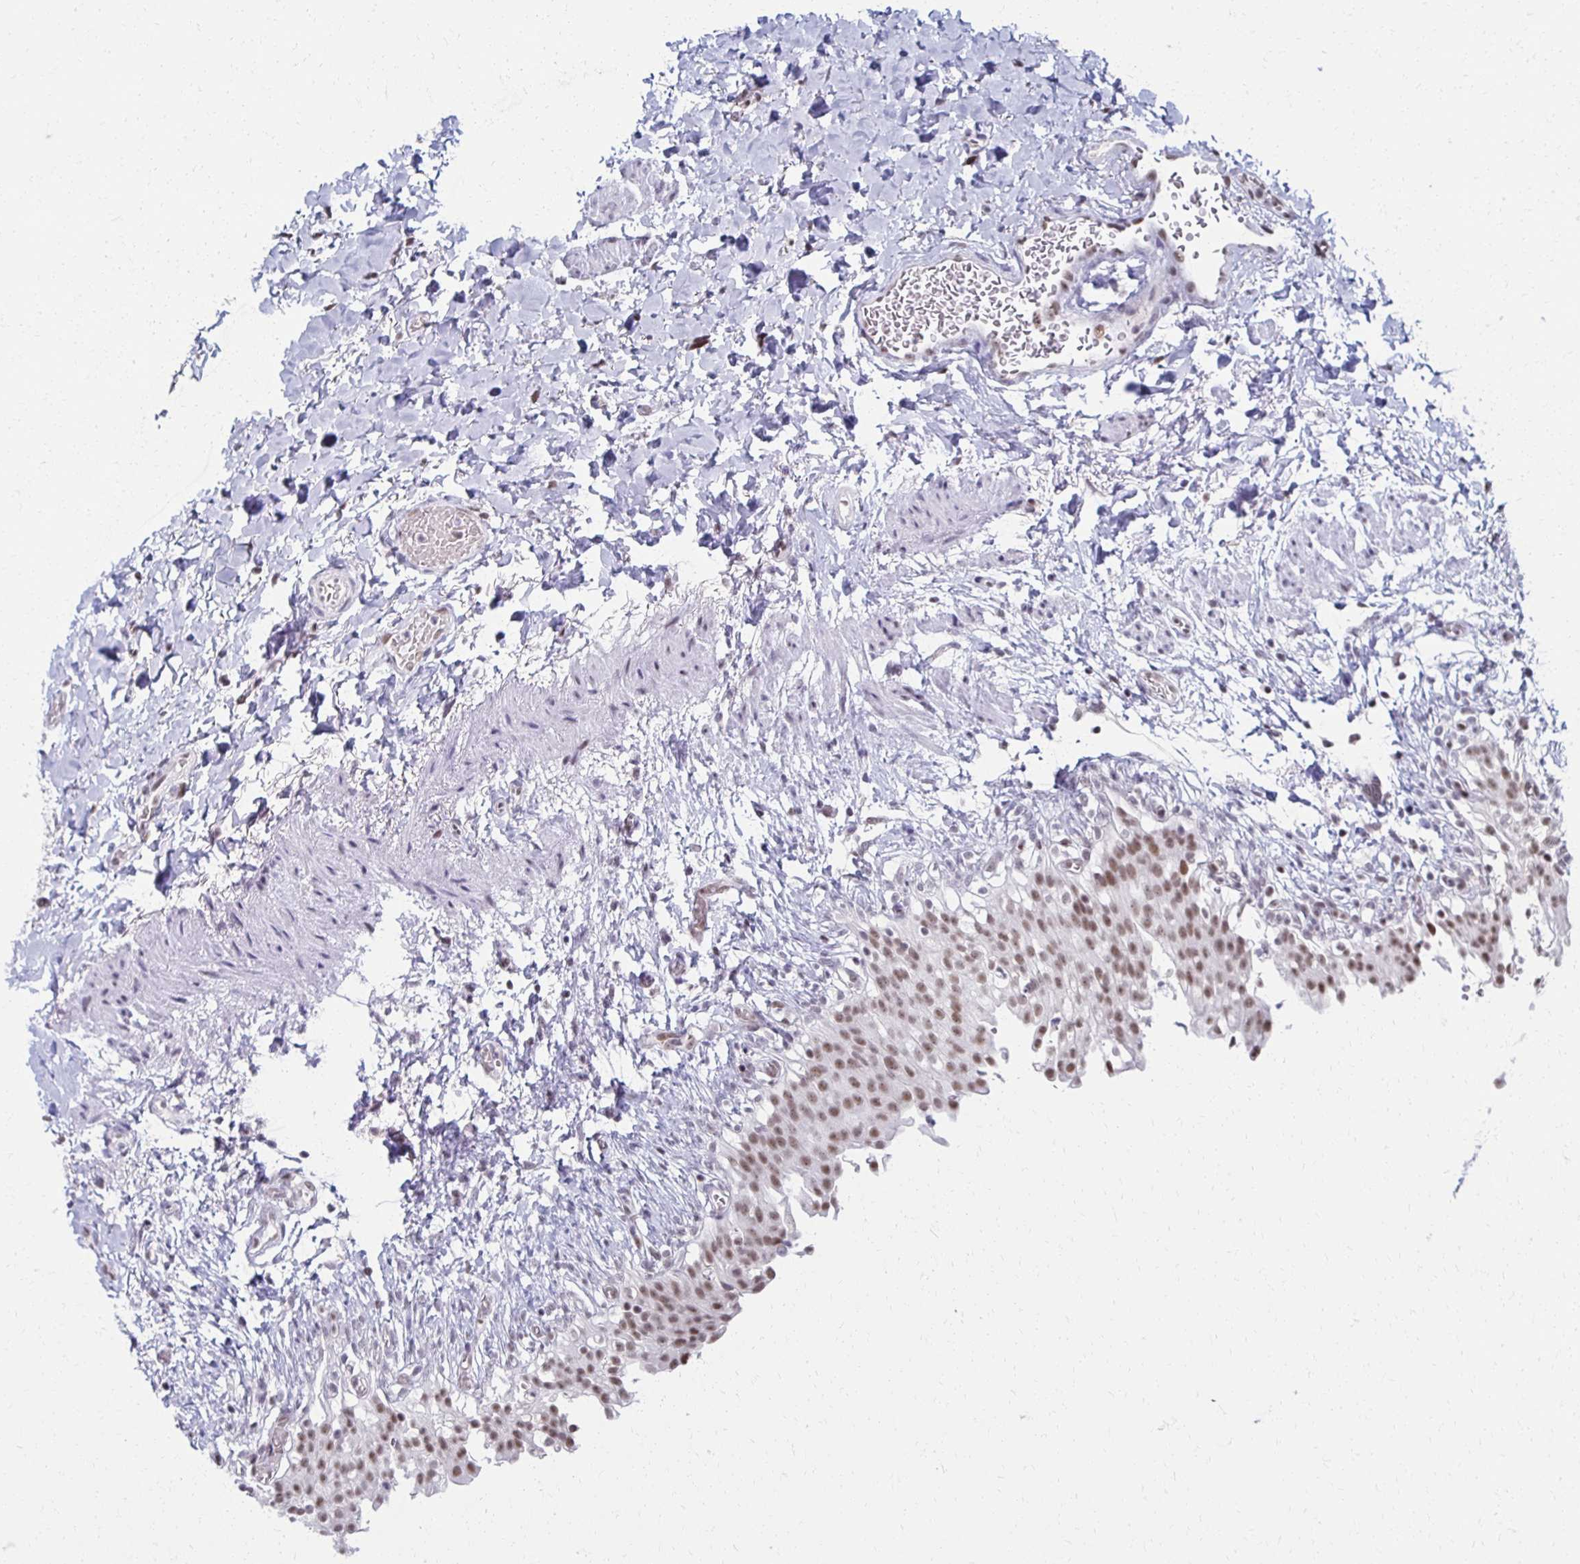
{"staining": {"intensity": "moderate", "quantity": ">75%", "location": "nuclear"}, "tissue": "urinary bladder", "cell_type": "Urothelial cells", "image_type": "normal", "snomed": [{"axis": "morphology", "description": "Normal tissue, NOS"}, {"axis": "topography", "description": "Urinary bladder"}, {"axis": "topography", "description": "Peripheral nerve tissue"}], "caption": "Immunohistochemistry of benign human urinary bladder shows medium levels of moderate nuclear expression in about >75% of urothelial cells. (Stains: DAB (3,3'-diaminobenzidine) in brown, nuclei in blue, Microscopy: brightfield microscopy at high magnification).", "gene": "IRF7", "patient": {"sex": "female", "age": 60}}